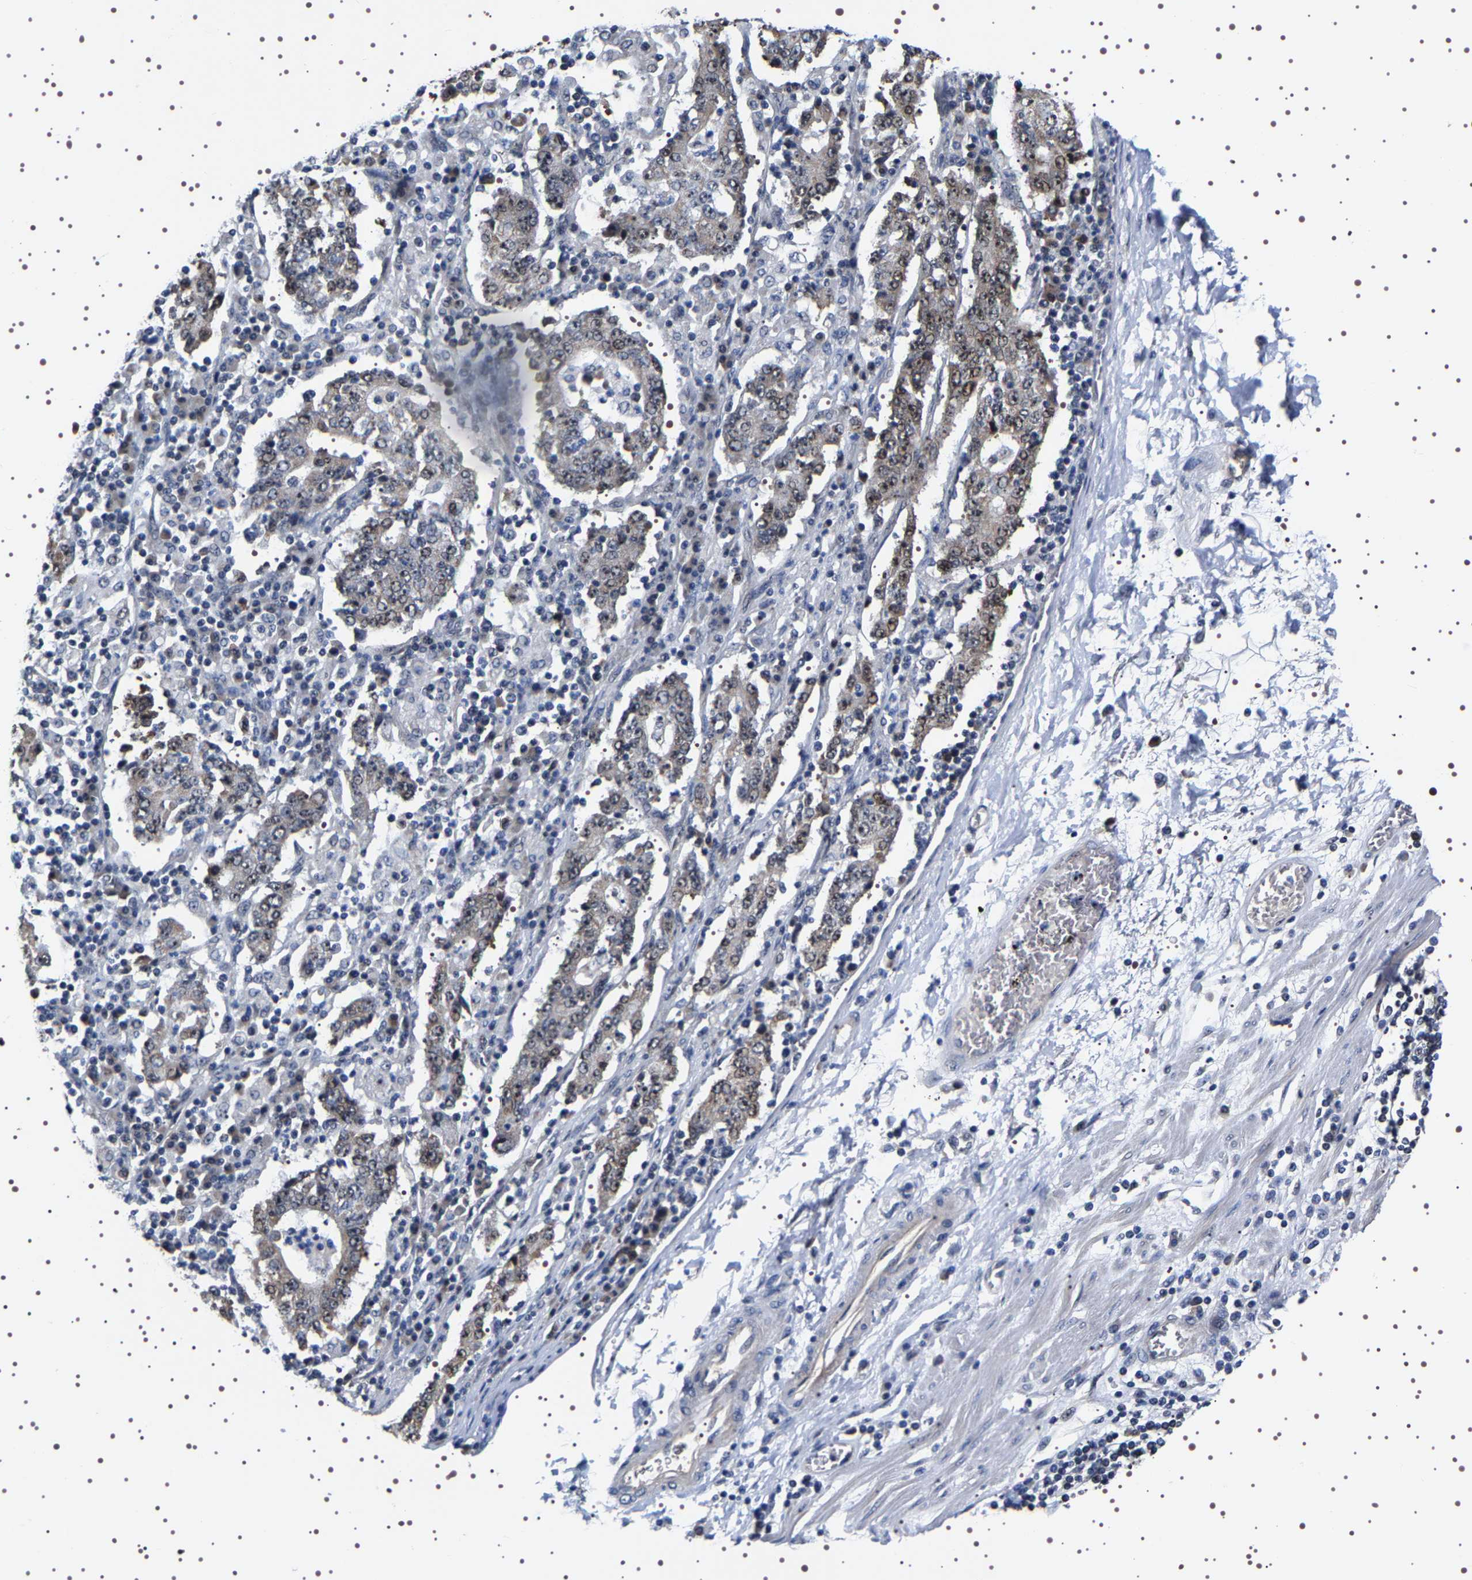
{"staining": {"intensity": "moderate", "quantity": ">75%", "location": "nuclear"}, "tissue": "stomach cancer", "cell_type": "Tumor cells", "image_type": "cancer", "snomed": [{"axis": "morphology", "description": "Normal tissue, NOS"}, {"axis": "morphology", "description": "Adenocarcinoma, NOS"}, {"axis": "topography", "description": "Stomach, upper"}, {"axis": "topography", "description": "Stomach"}], "caption": "The histopathology image displays immunohistochemical staining of adenocarcinoma (stomach). There is moderate nuclear staining is identified in about >75% of tumor cells.", "gene": "GNL3", "patient": {"sex": "male", "age": 59}}